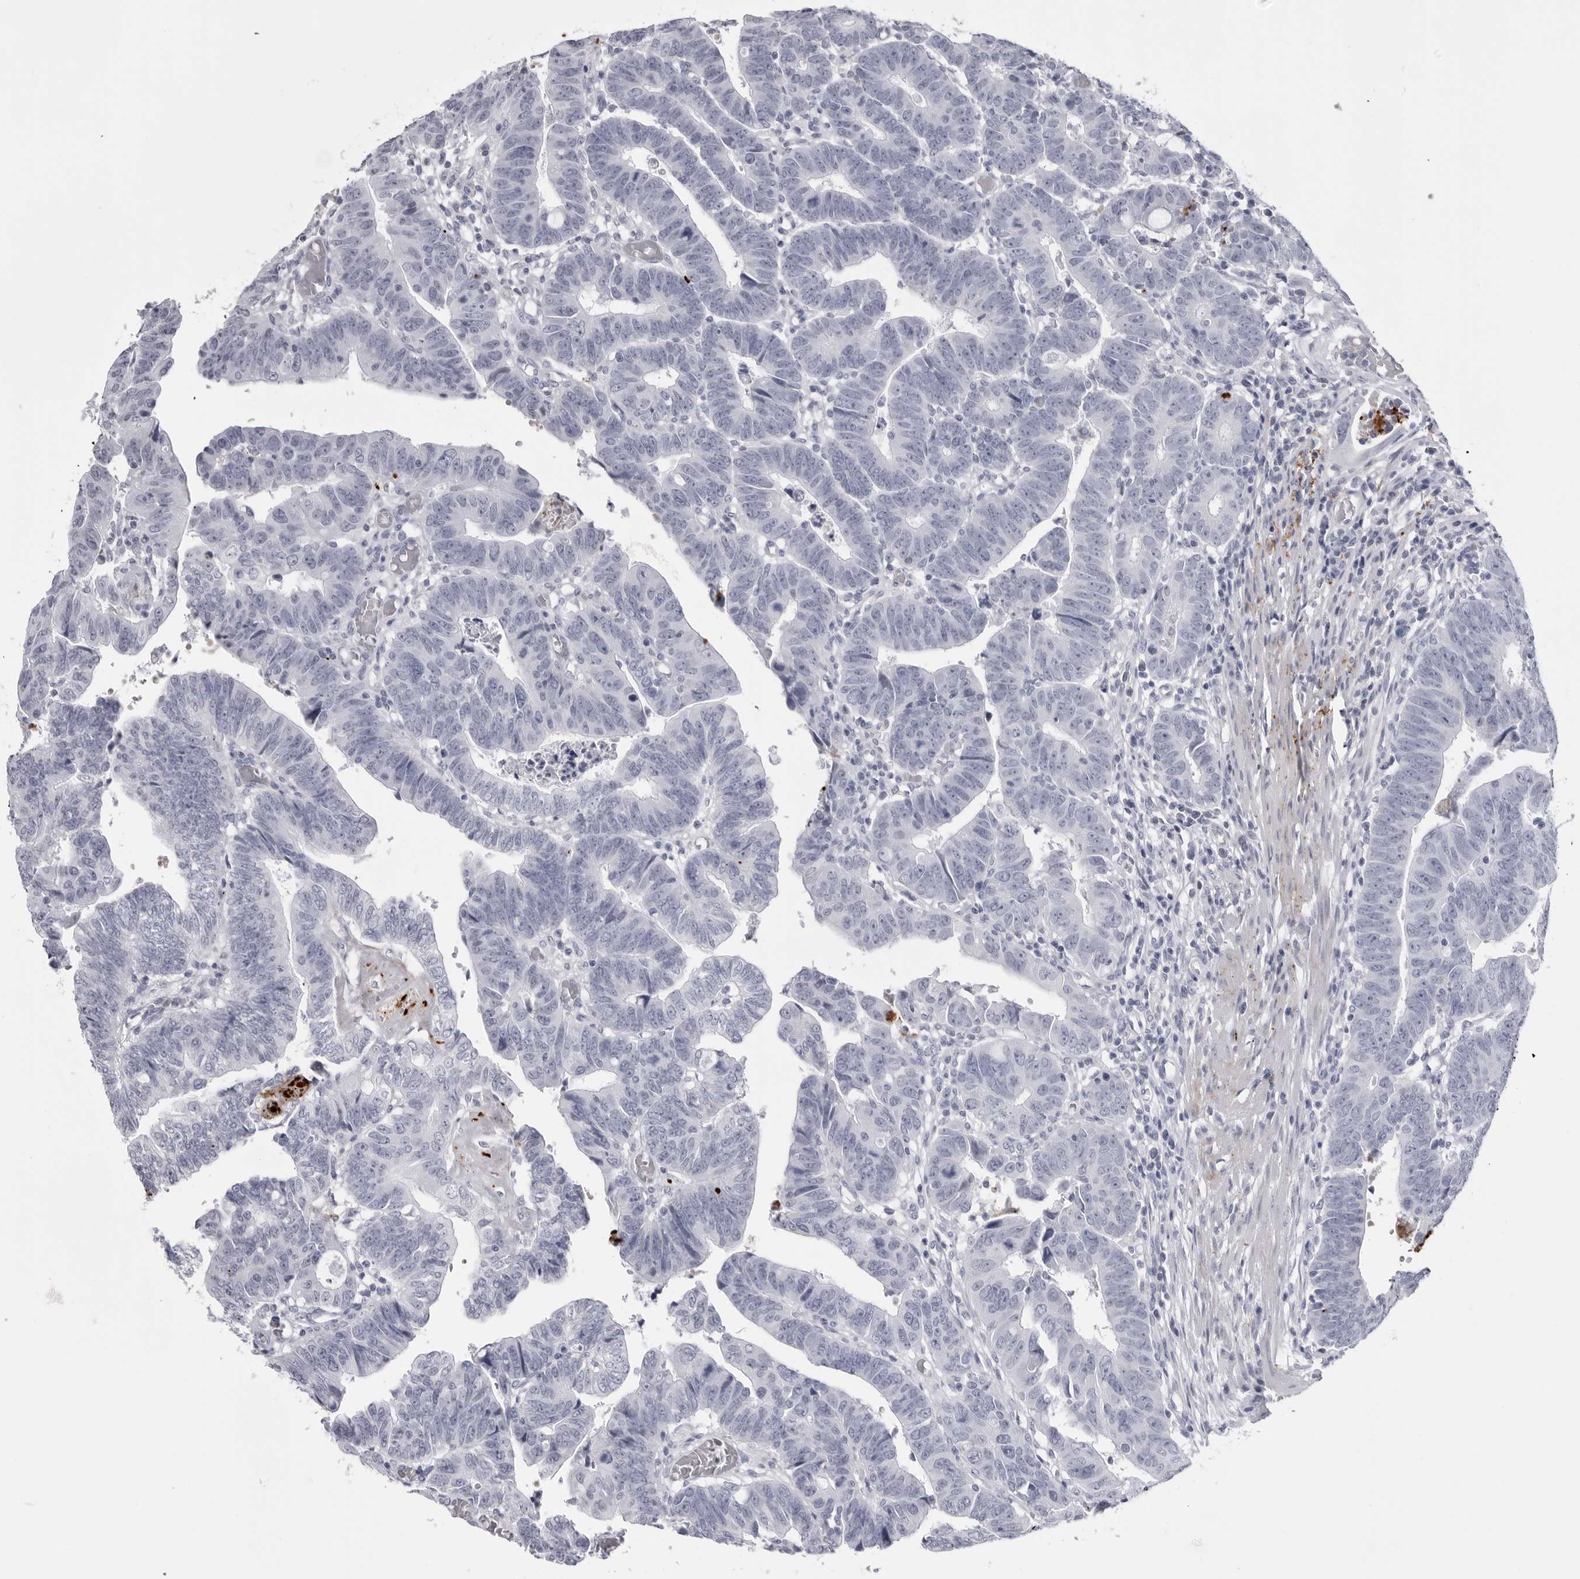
{"staining": {"intensity": "negative", "quantity": "none", "location": "none"}, "tissue": "colorectal cancer", "cell_type": "Tumor cells", "image_type": "cancer", "snomed": [{"axis": "morphology", "description": "Adenocarcinoma, NOS"}, {"axis": "topography", "description": "Rectum"}], "caption": "DAB immunohistochemical staining of human colorectal adenocarcinoma shows no significant positivity in tumor cells.", "gene": "COL26A1", "patient": {"sex": "female", "age": 65}}